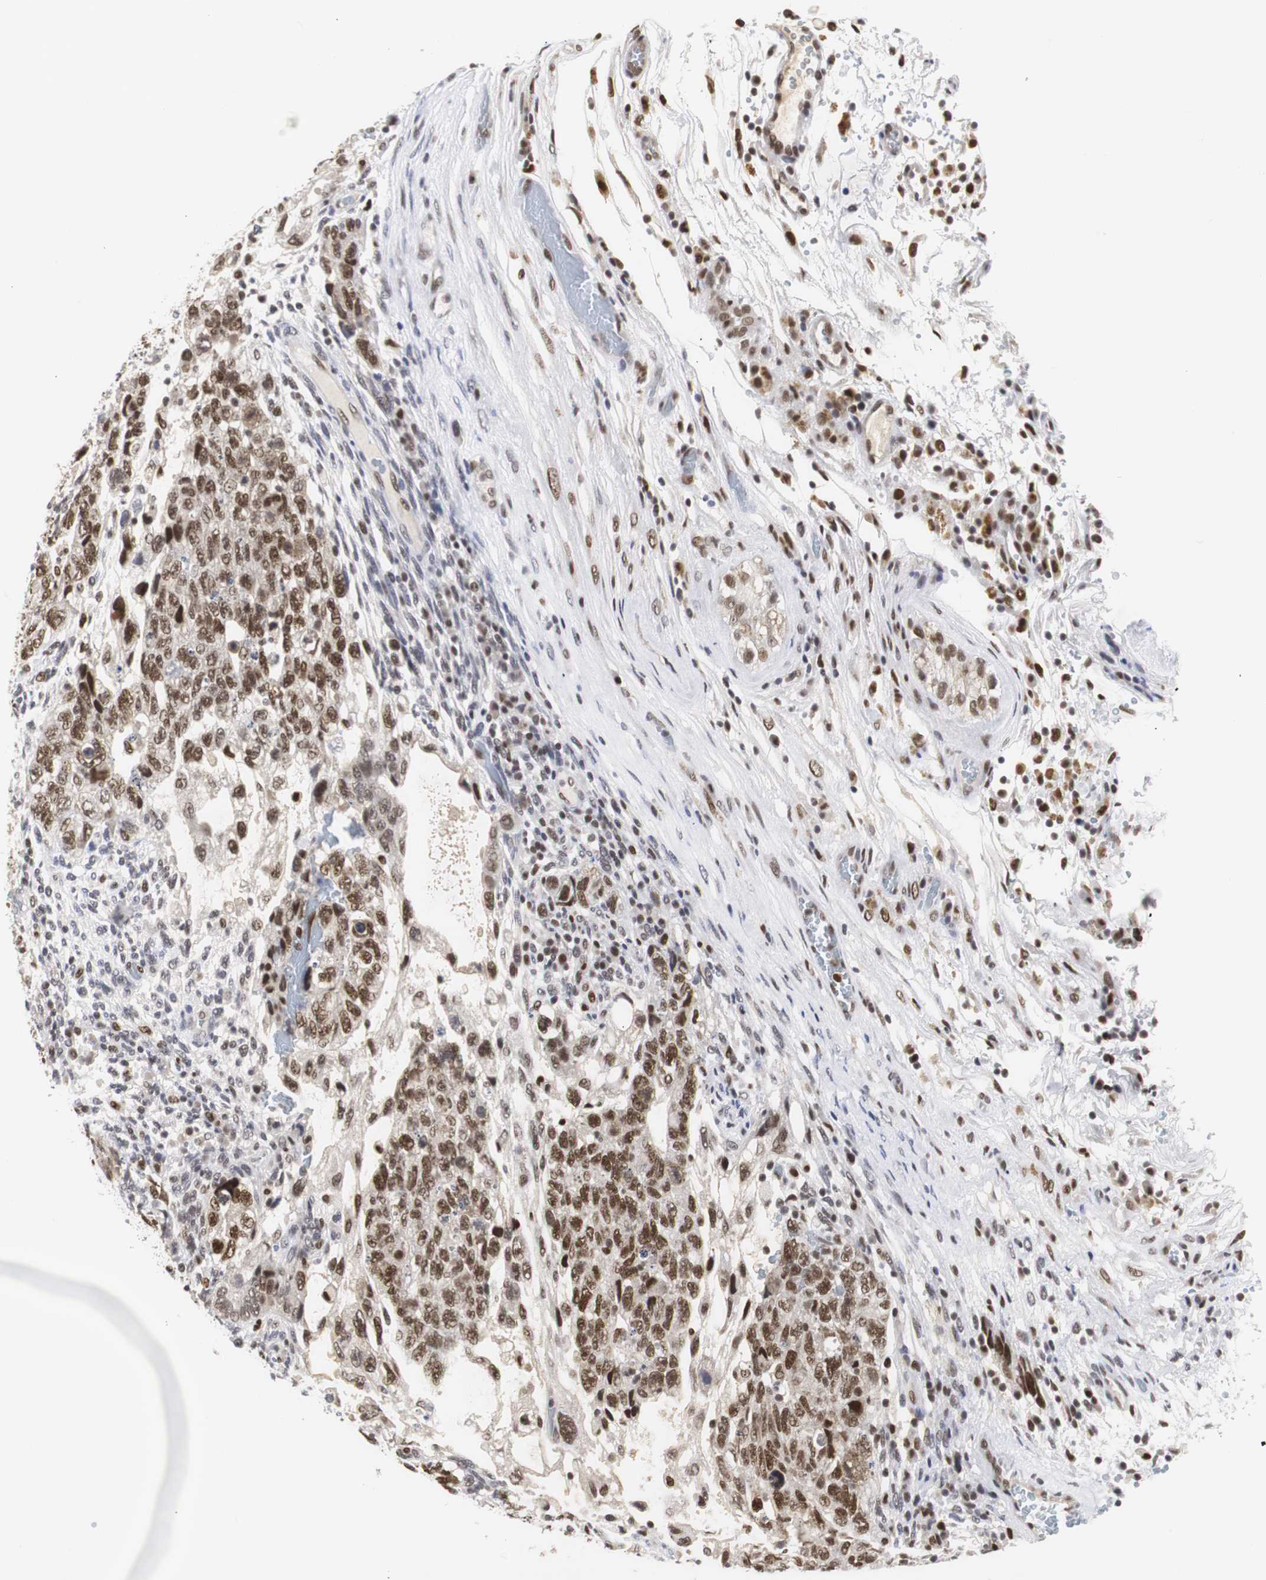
{"staining": {"intensity": "strong", "quantity": ">75%", "location": "nuclear"}, "tissue": "testis cancer", "cell_type": "Tumor cells", "image_type": "cancer", "snomed": [{"axis": "morphology", "description": "Normal tissue, NOS"}, {"axis": "morphology", "description": "Carcinoma, Embryonal, NOS"}, {"axis": "topography", "description": "Testis"}], "caption": "Immunohistochemistry photomicrograph of human testis embryonal carcinoma stained for a protein (brown), which demonstrates high levels of strong nuclear expression in approximately >75% of tumor cells.", "gene": "ZFC3H1", "patient": {"sex": "male", "age": 36}}